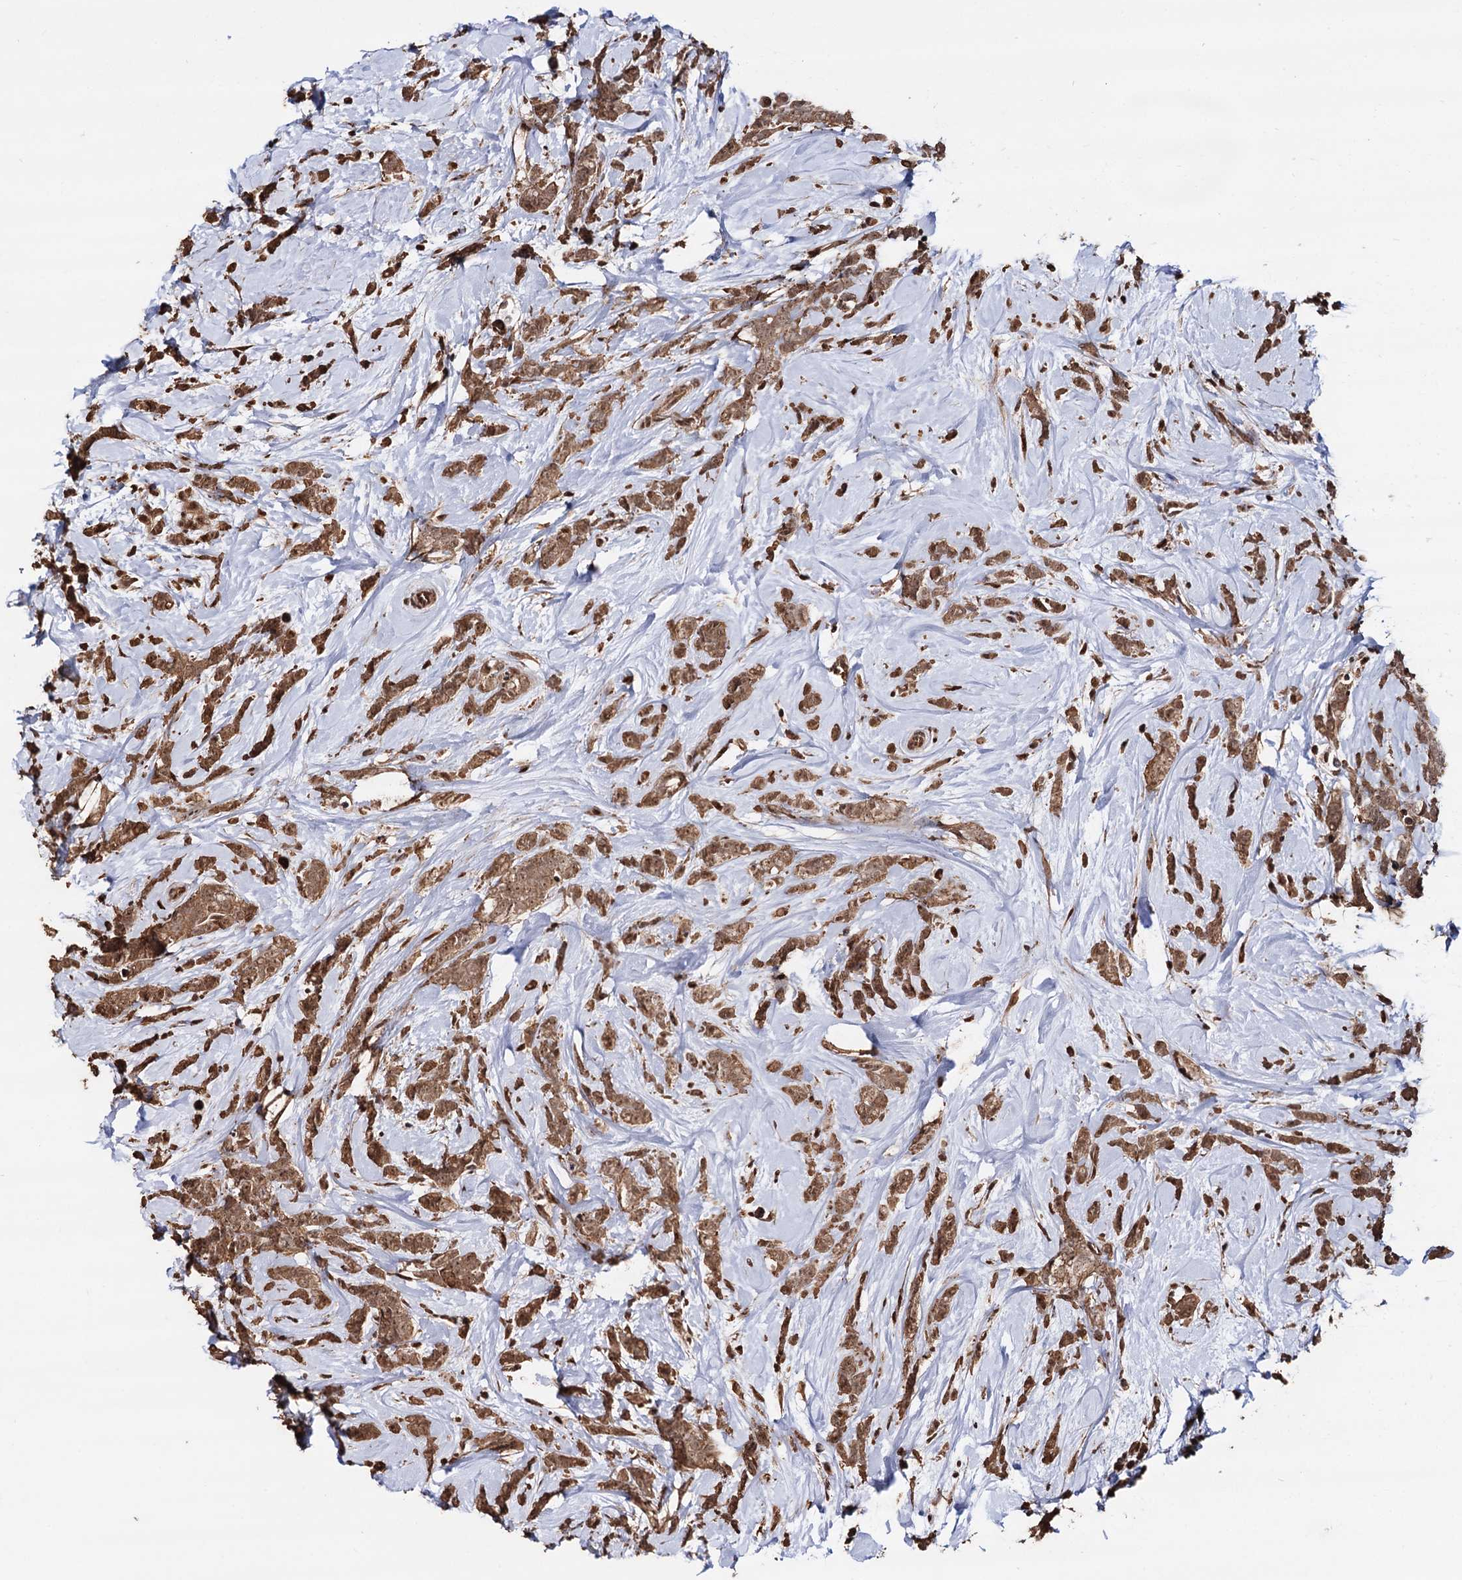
{"staining": {"intensity": "moderate", "quantity": ">75%", "location": "cytoplasmic/membranous,nuclear"}, "tissue": "breast cancer", "cell_type": "Tumor cells", "image_type": "cancer", "snomed": [{"axis": "morphology", "description": "Lobular carcinoma"}, {"axis": "topography", "description": "Breast"}], "caption": "An image of breast cancer stained for a protein exhibits moderate cytoplasmic/membranous and nuclear brown staining in tumor cells.", "gene": "PIGB", "patient": {"sex": "female", "age": 58}}